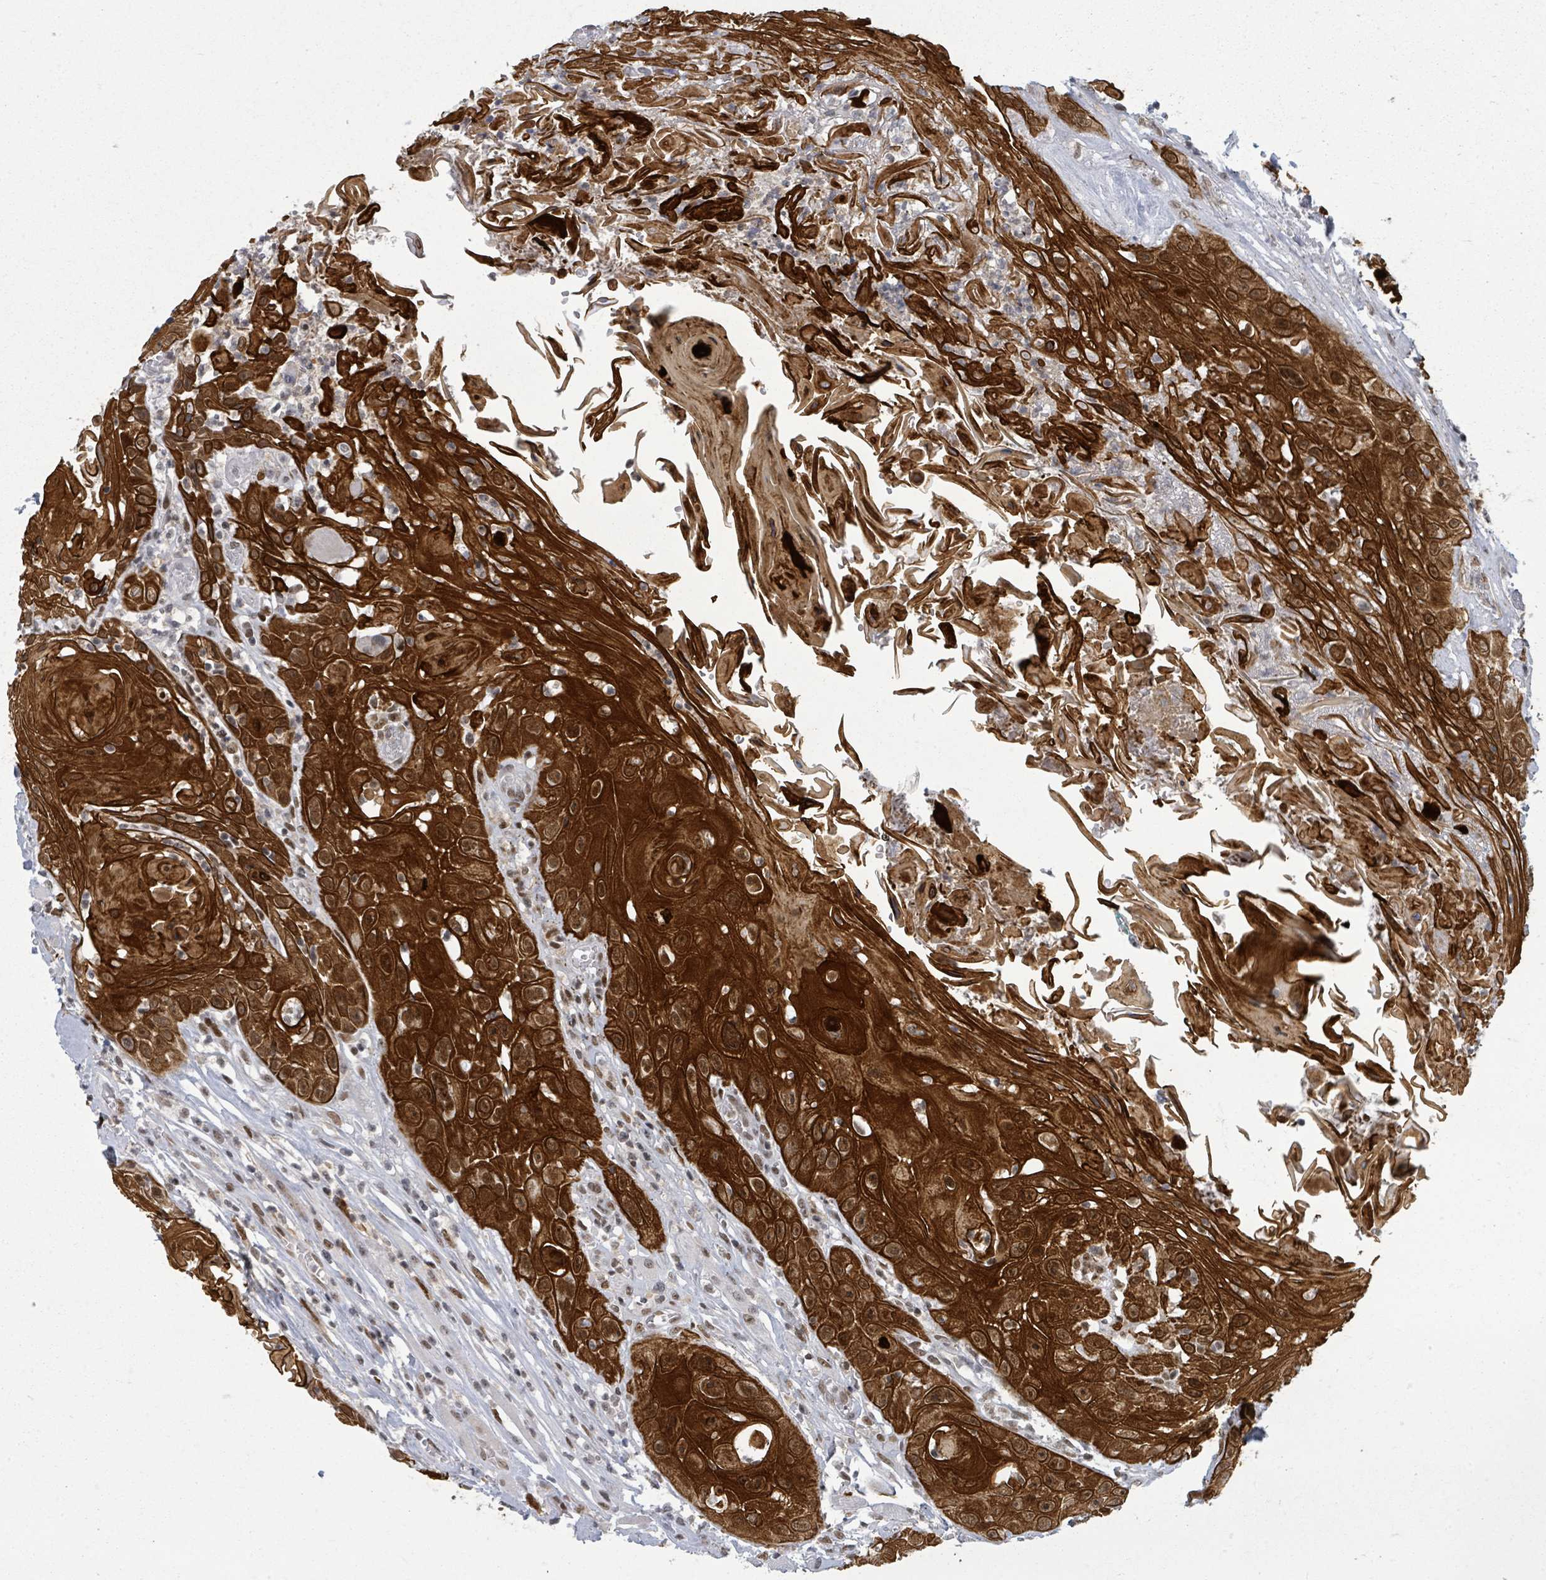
{"staining": {"intensity": "strong", "quantity": ">75%", "location": "cytoplasmic/membranous,nuclear"}, "tissue": "head and neck cancer", "cell_type": "Tumor cells", "image_type": "cancer", "snomed": [{"axis": "morphology", "description": "Squamous cell carcinoma, NOS"}, {"axis": "topography", "description": "Head-Neck"}], "caption": "DAB (3,3'-diaminobenzidine) immunohistochemical staining of squamous cell carcinoma (head and neck) displays strong cytoplasmic/membranous and nuclear protein staining in approximately >75% of tumor cells. (brown staining indicates protein expression, while blue staining denotes nuclei).", "gene": "ERCC5", "patient": {"sex": "female", "age": 59}}